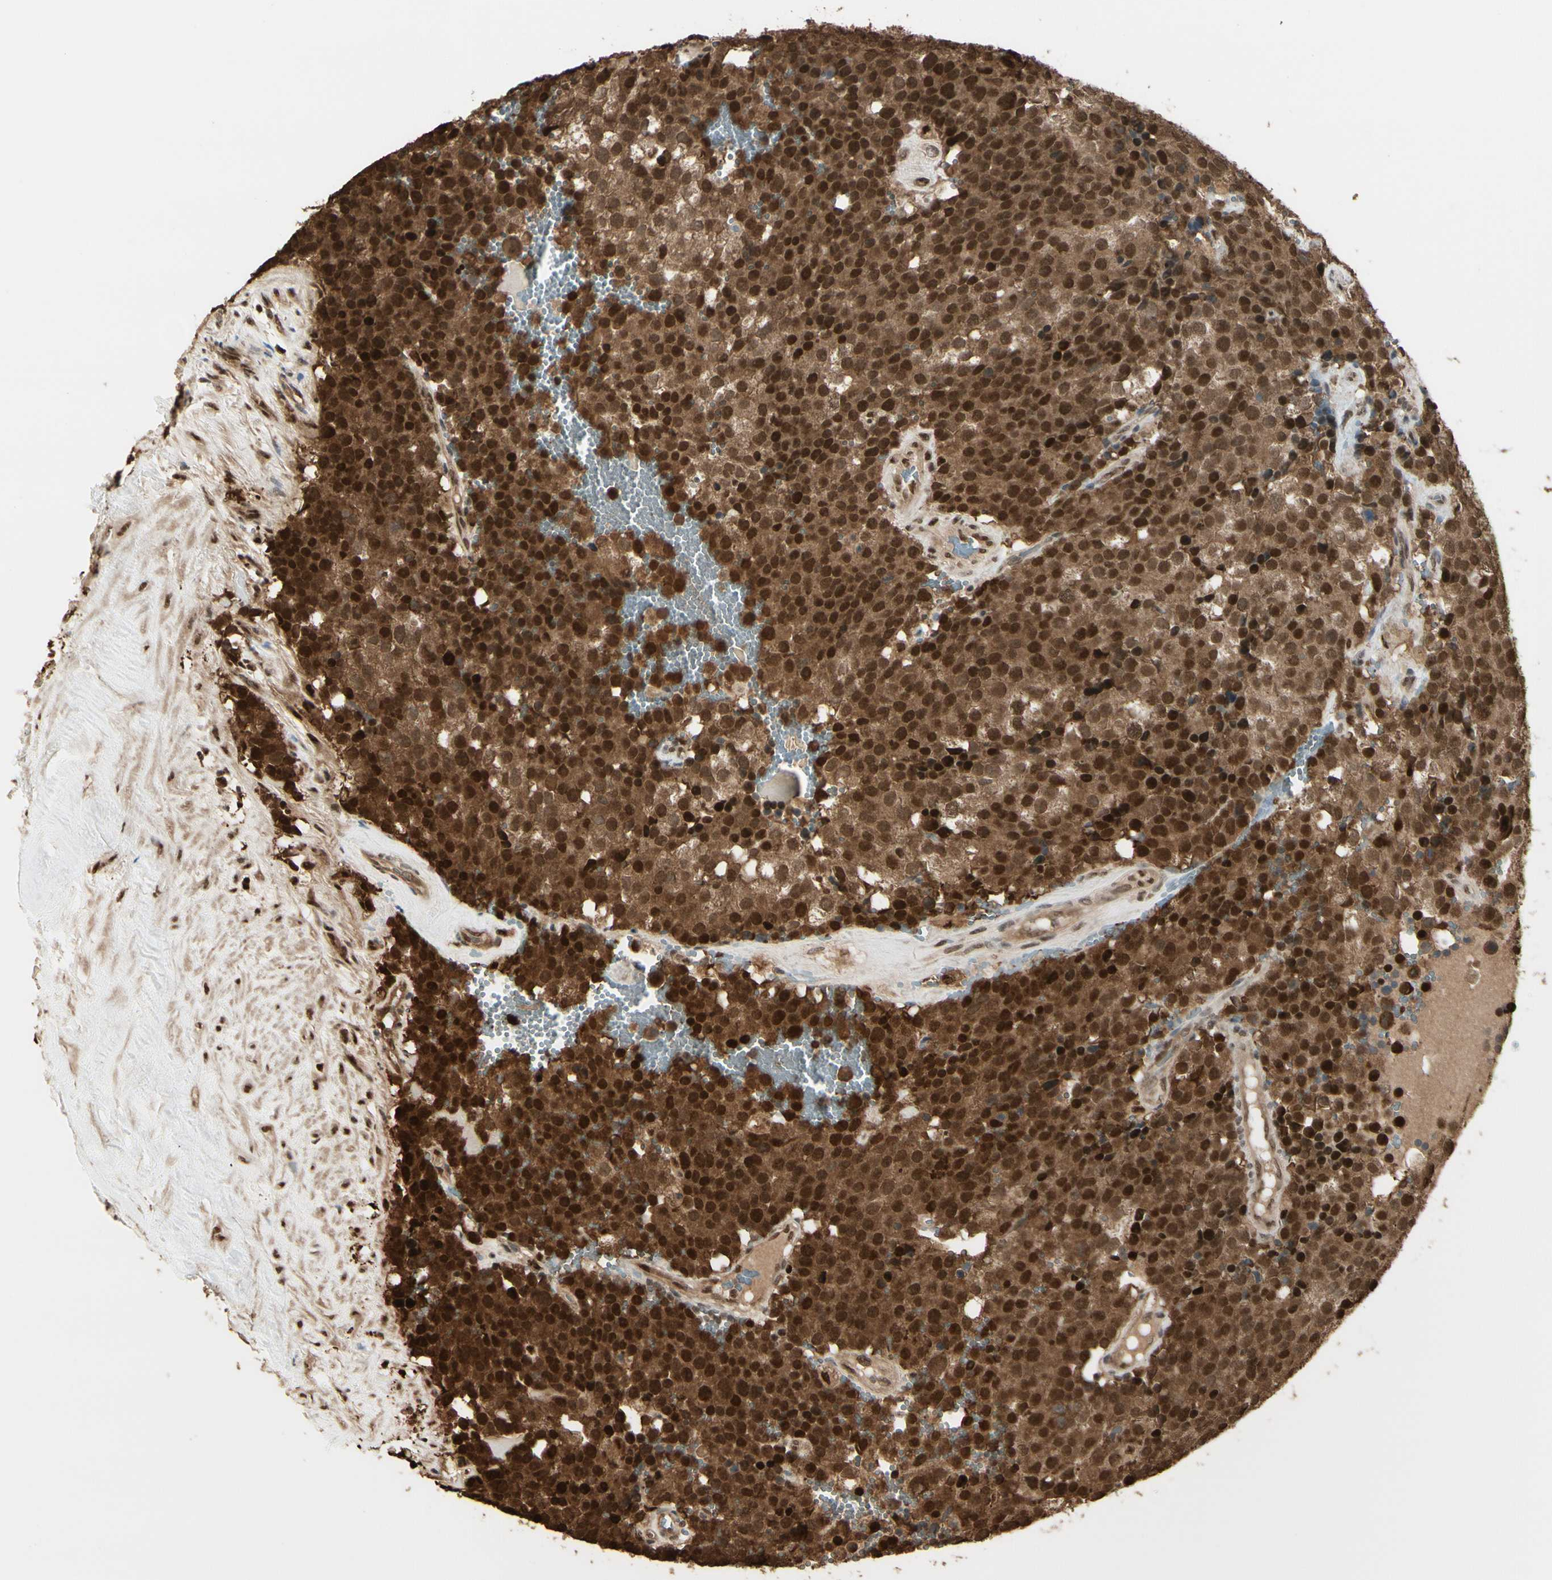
{"staining": {"intensity": "strong", "quantity": ">75%", "location": "cytoplasmic/membranous,nuclear"}, "tissue": "testis cancer", "cell_type": "Tumor cells", "image_type": "cancer", "snomed": [{"axis": "morphology", "description": "Seminoma, NOS"}, {"axis": "topography", "description": "Testis"}], "caption": "A high-resolution image shows immunohistochemistry staining of testis cancer (seminoma), which shows strong cytoplasmic/membranous and nuclear staining in about >75% of tumor cells. Using DAB (3,3'-diaminobenzidine) (brown) and hematoxylin (blue) stains, captured at high magnification using brightfield microscopy.", "gene": "HSF1", "patient": {"sex": "male", "age": 71}}